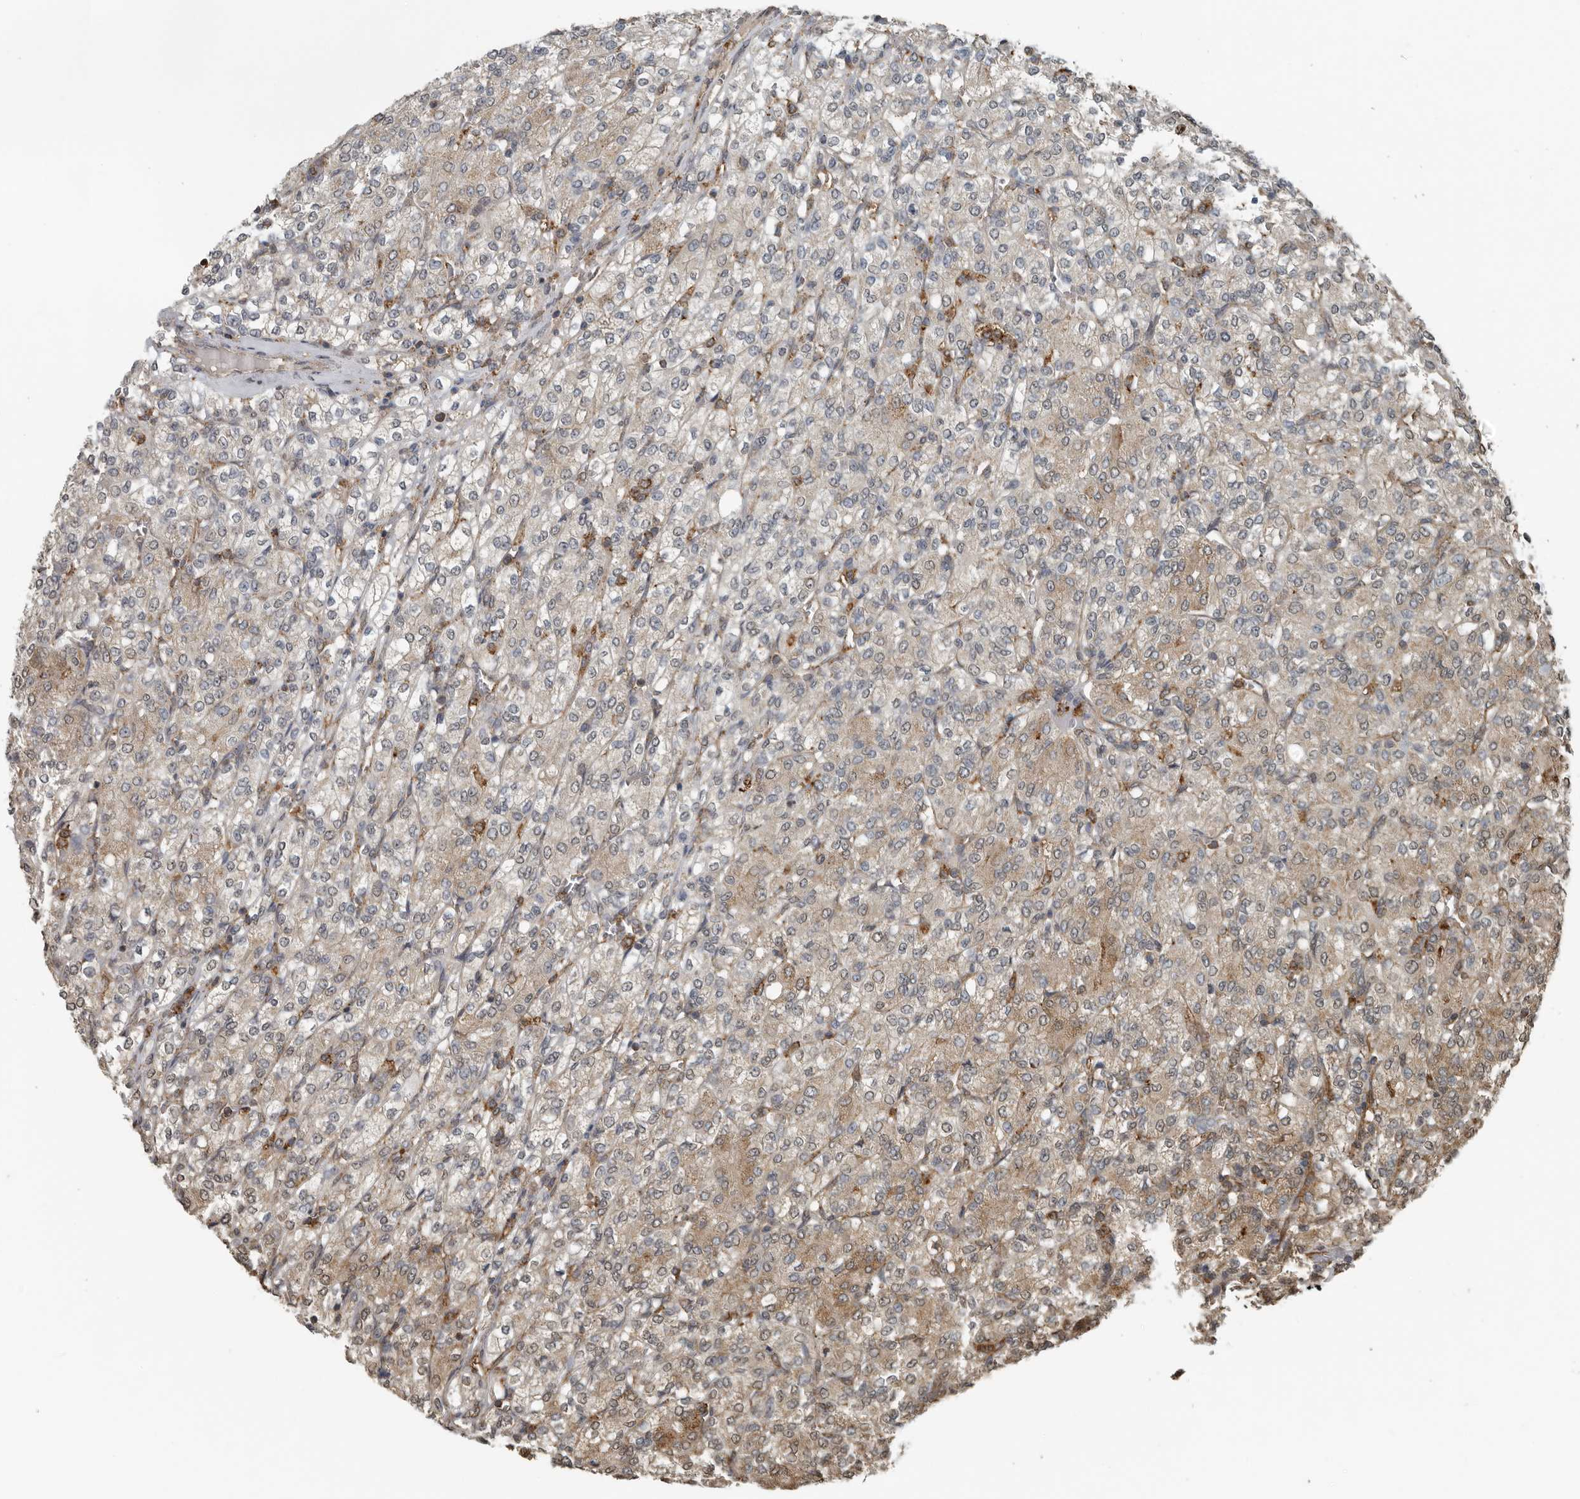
{"staining": {"intensity": "weak", "quantity": "25%-75%", "location": "cytoplasmic/membranous"}, "tissue": "renal cancer", "cell_type": "Tumor cells", "image_type": "cancer", "snomed": [{"axis": "morphology", "description": "Adenocarcinoma, NOS"}, {"axis": "topography", "description": "Kidney"}], "caption": "There is low levels of weak cytoplasmic/membranous expression in tumor cells of renal cancer (adenocarcinoma), as demonstrated by immunohistochemical staining (brown color).", "gene": "AFAP1", "patient": {"sex": "male", "age": 77}}